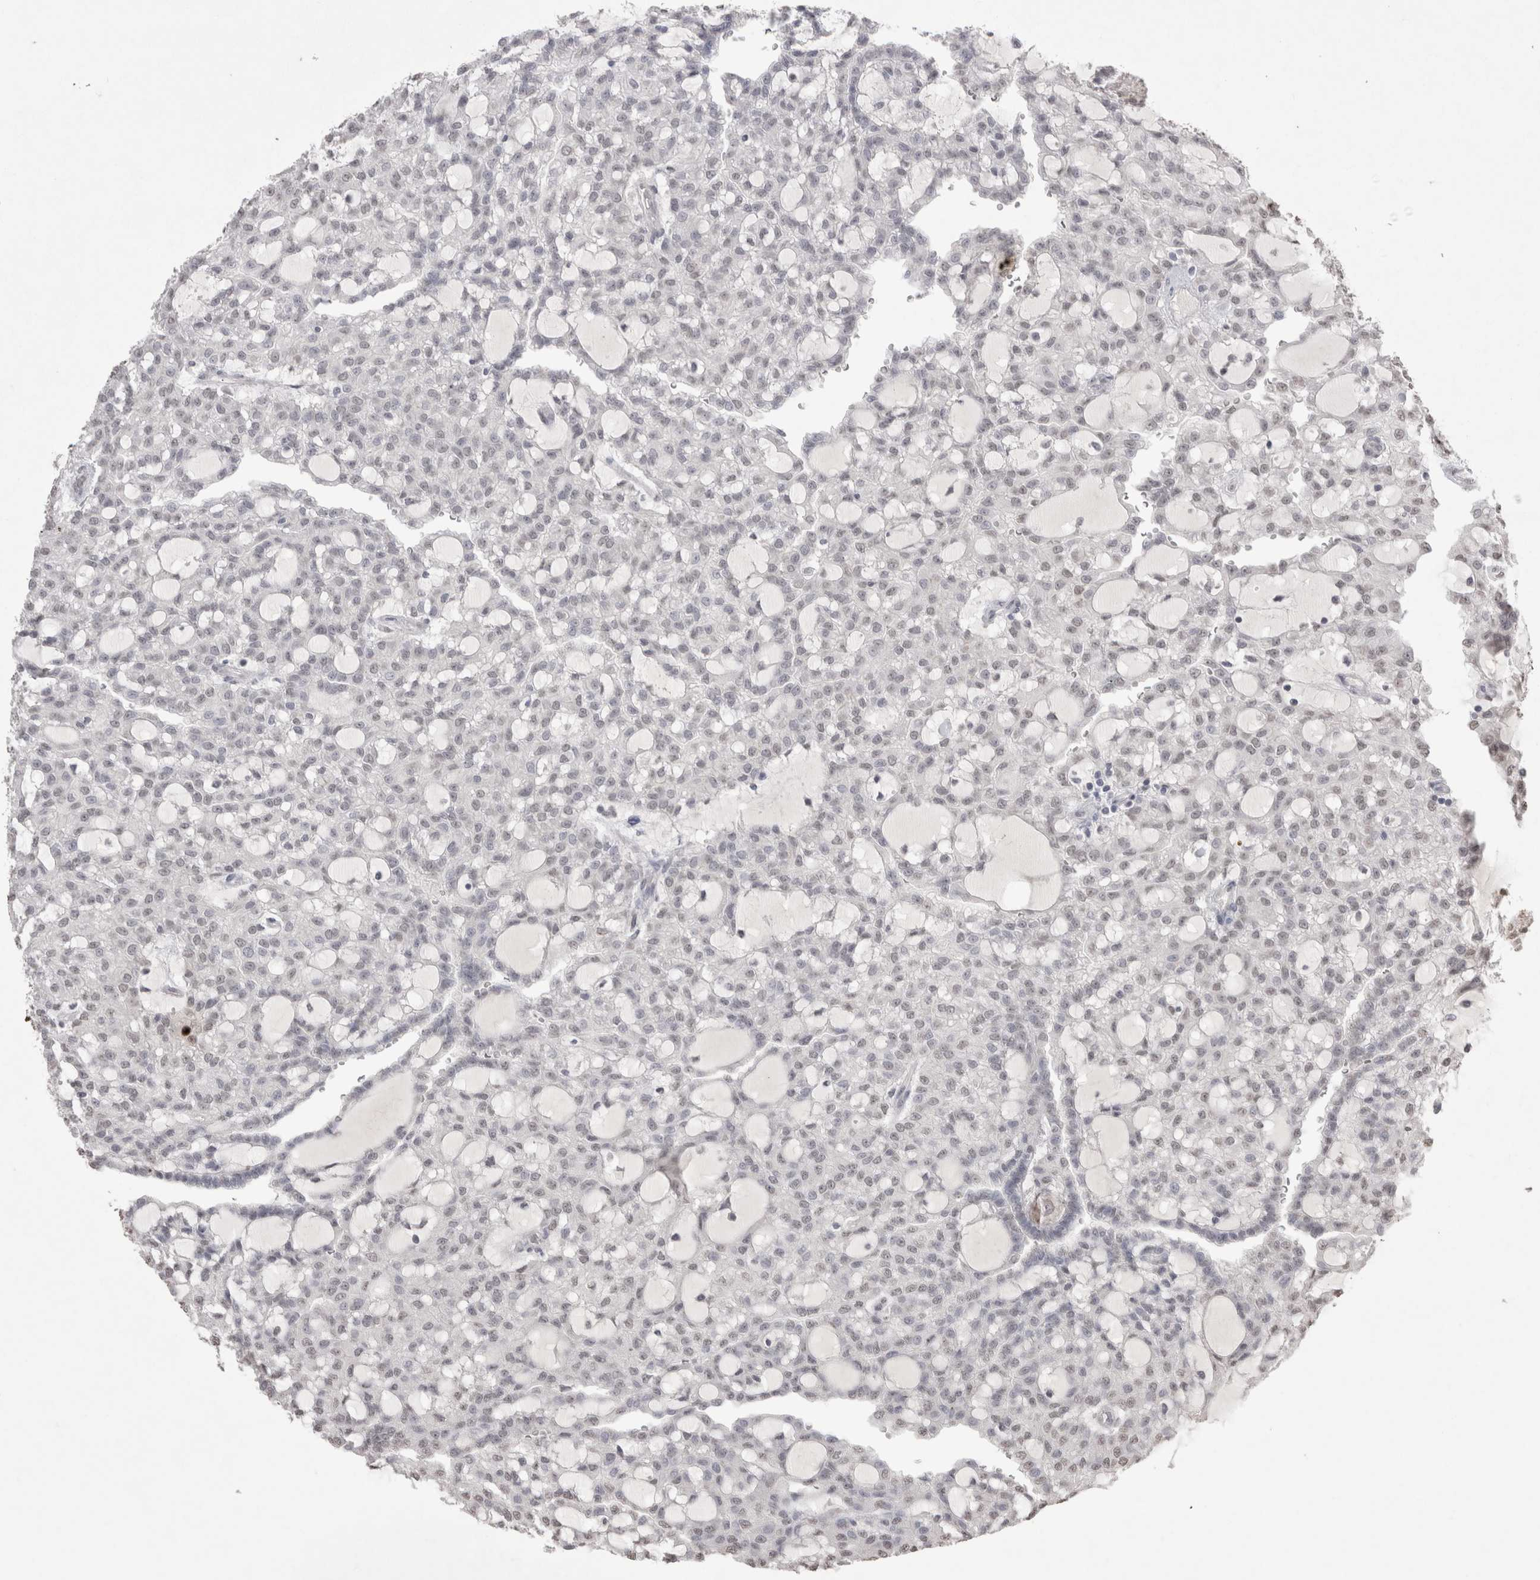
{"staining": {"intensity": "weak", "quantity": "<25%", "location": "nuclear"}, "tissue": "renal cancer", "cell_type": "Tumor cells", "image_type": "cancer", "snomed": [{"axis": "morphology", "description": "Adenocarcinoma, NOS"}, {"axis": "topography", "description": "Kidney"}], "caption": "This is an IHC image of renal adenocarcinoma. There is no expression in tumor cells.", "gene": "DDX4", "patient": {"sex": "male", "age": 63}}